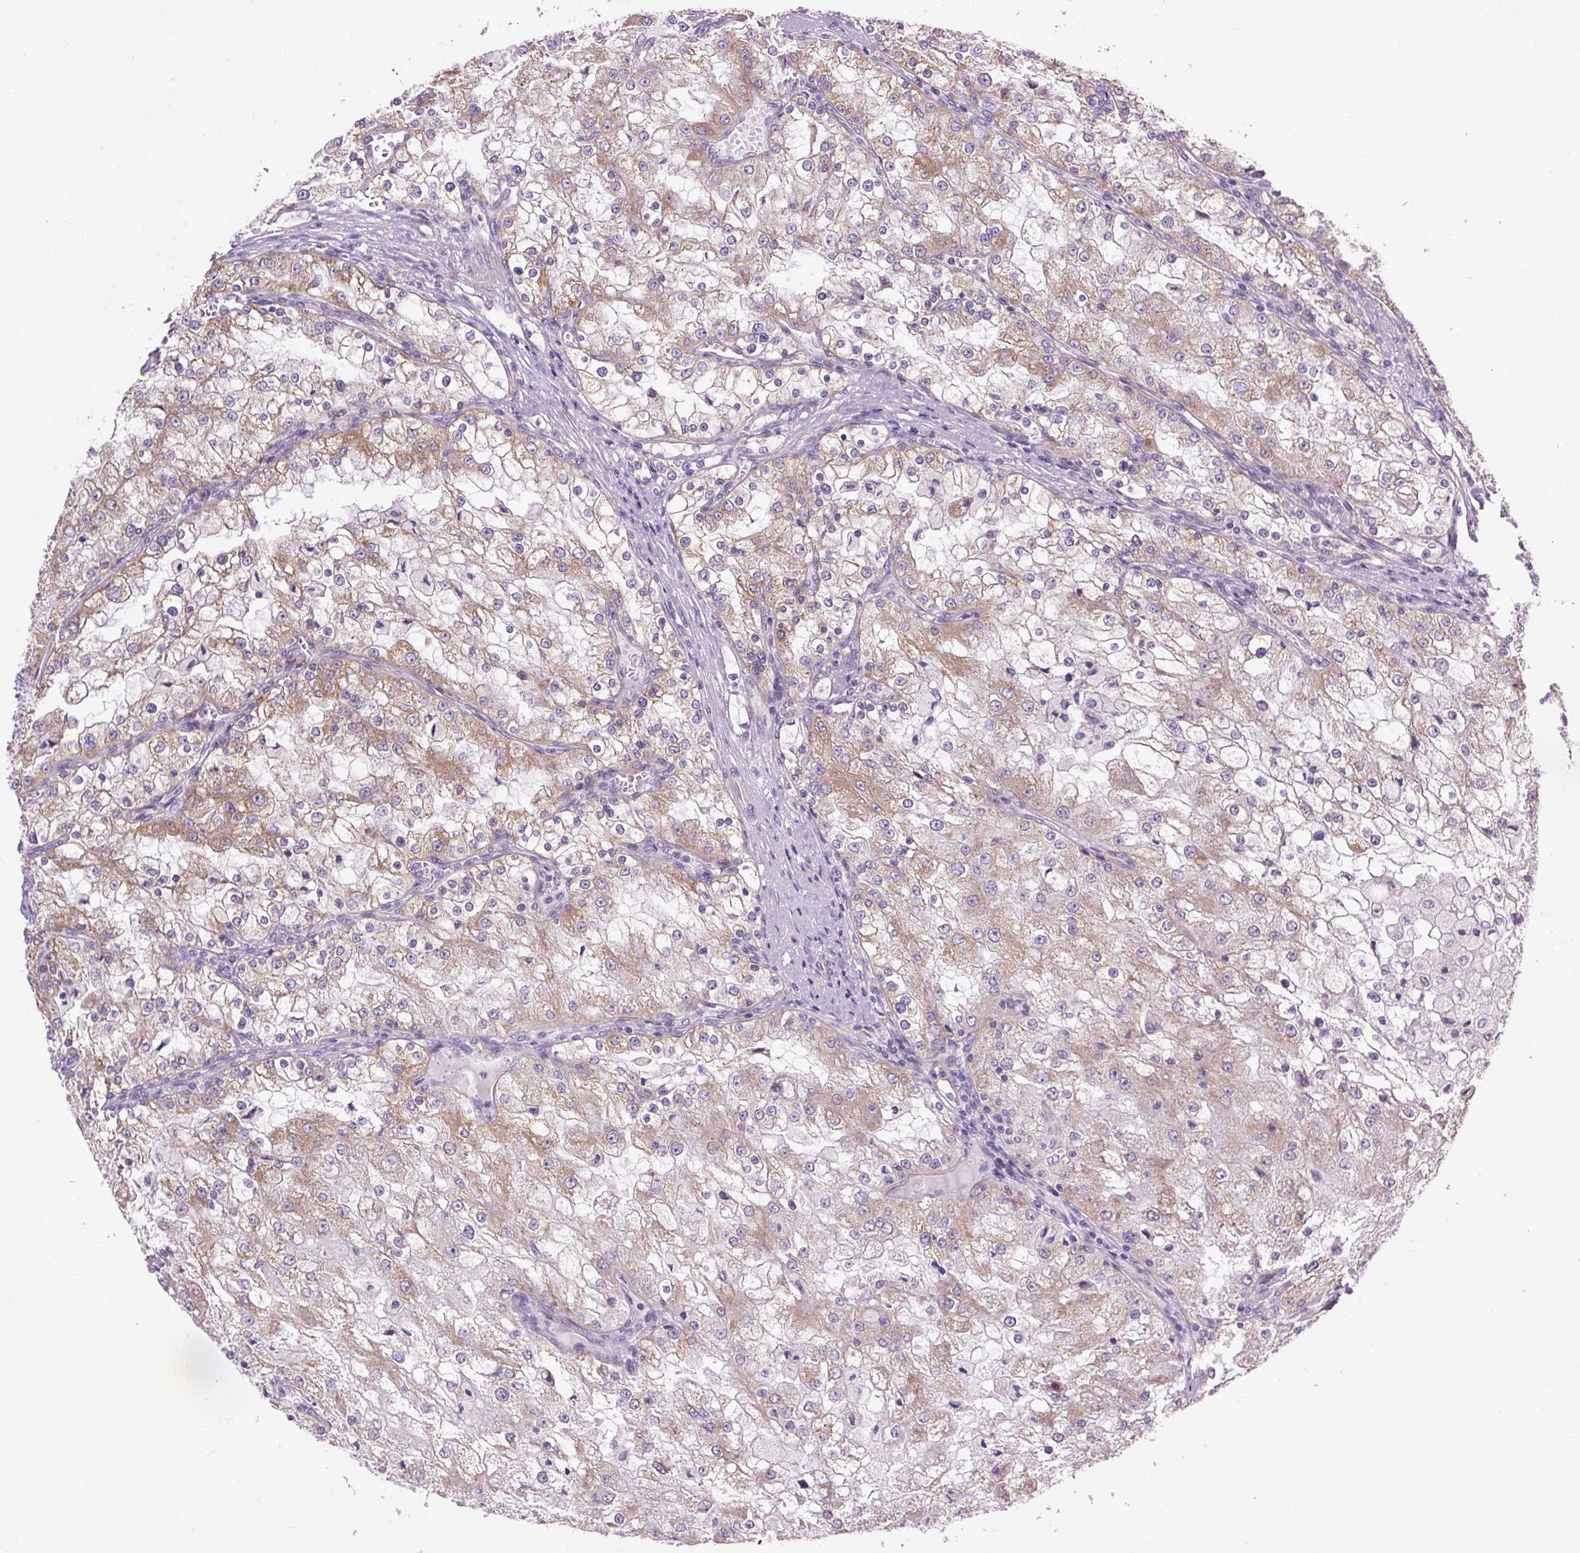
{"staining": {"intensity": "moderate", "quantity": ">75%", "location": "cytoplasmic/membranous"}, "tissue": "renal cancer", "cell_type": "Tumor cells", "image_type": "cancer", "snomed": [{"axis": "morphology", "description": "Adenocarcinoma, NOS"}, {"axis": "topography", "description": "Kidney"}], "caption": "Protein staining shows moderate cytoplasmic/membranous positivity in approximately >75% of tumor cells in renal adenocarcinoma.", "gene": "RNASE10", "patient": {"sex": "female", "age": 74}}